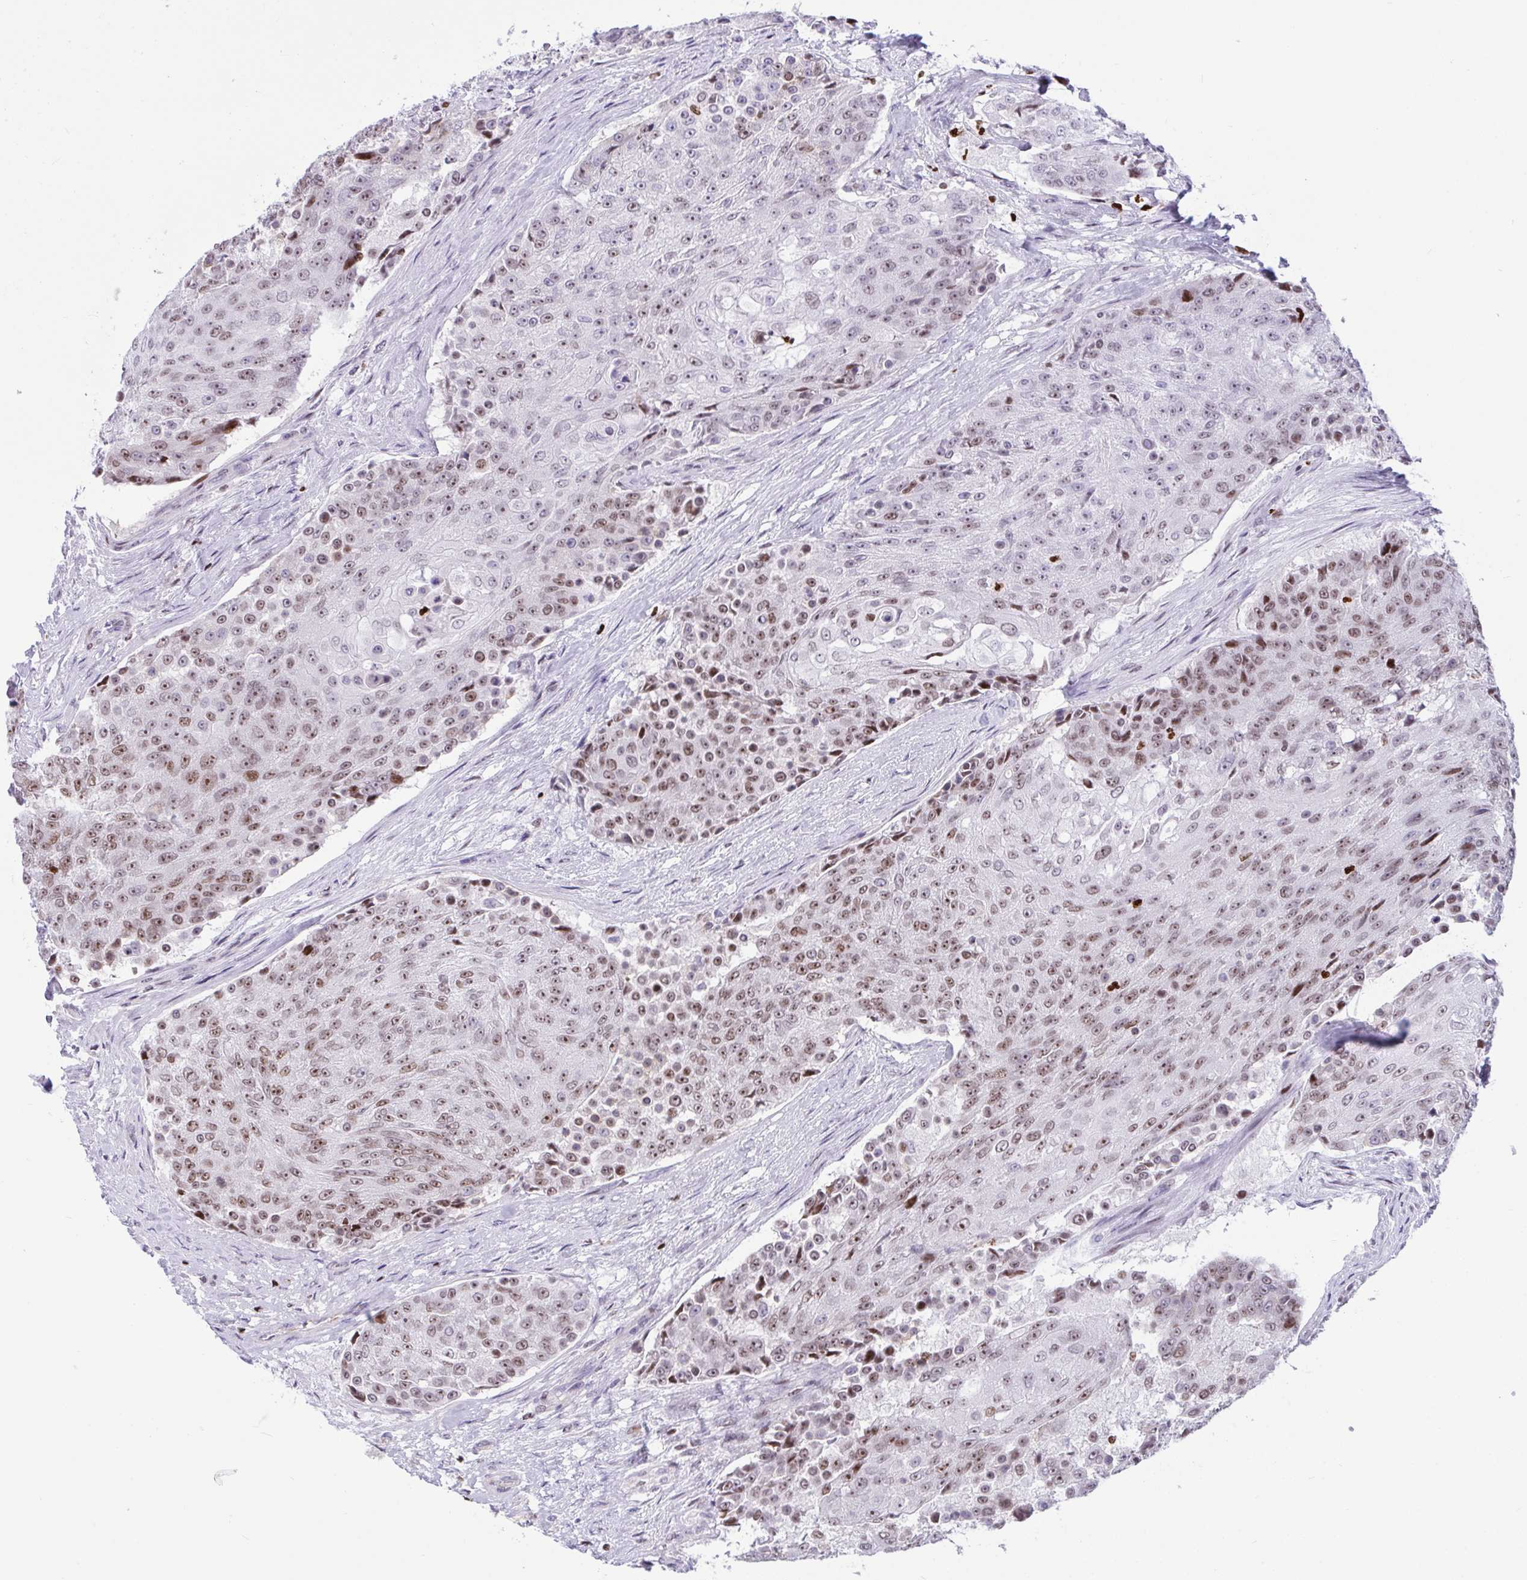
{"staining": {"intensity": "moderate", "quantity": "25%-75%", "location": "nuclear"}, "tissue": "urothelial cancer", "cell_type": "Tumor cells", "image_type": "cancer", "snomed": [{"axis": "morphology", "description": "Urothelial carcinoma, High grade"}, {"axis": "topography", "description": "Urinary bladder"}], "caption": "A high-resolution micrograph shows immunohistochemistry (IHC) staining of urothelial cancer, which displays moderate nuclear staining in about 25%-75% of tumor cells.", "gene": "HMGB2", "patient": {"sex": "female", "age": 63}}